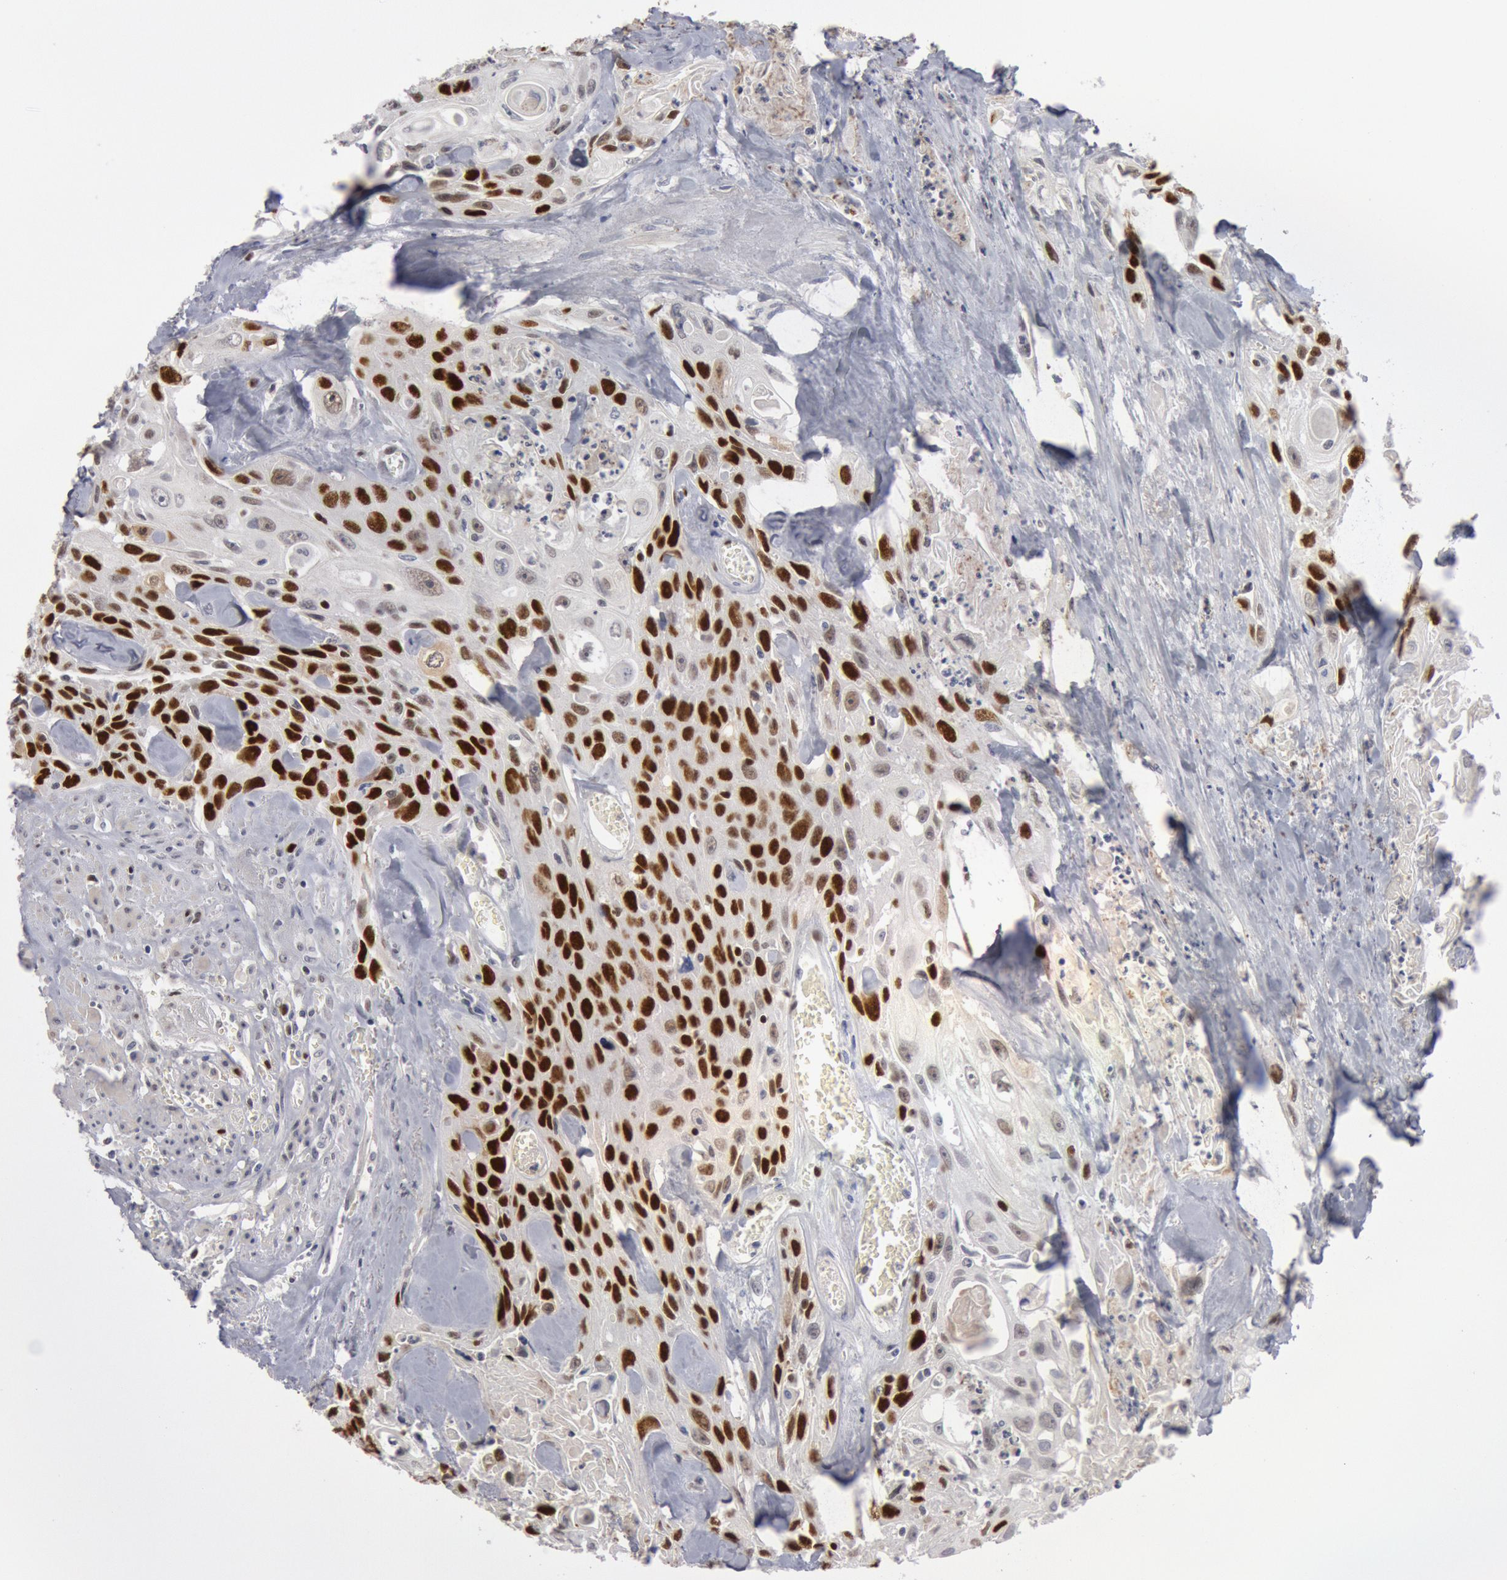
{"staining": {"intensity": "strong", "quantity": ">75%", "location": "nuclear"}, "tissue": "urothelial cancer", "cell_type": "Tumor cells", "image_type": "cancer", "snomed": [{"axis": "morphology", "description": "Urothelial carcinoma, High grade"}, {"axis": "topography", "description": "Urinary bladder"}], "caption": "Urothelial carcinoma (high-grade) stained for a protein exhibits strong nuclear positivity in tumor cells.", "gene": "WDHD1", "patient": {"sex": "female", "age": 84}}